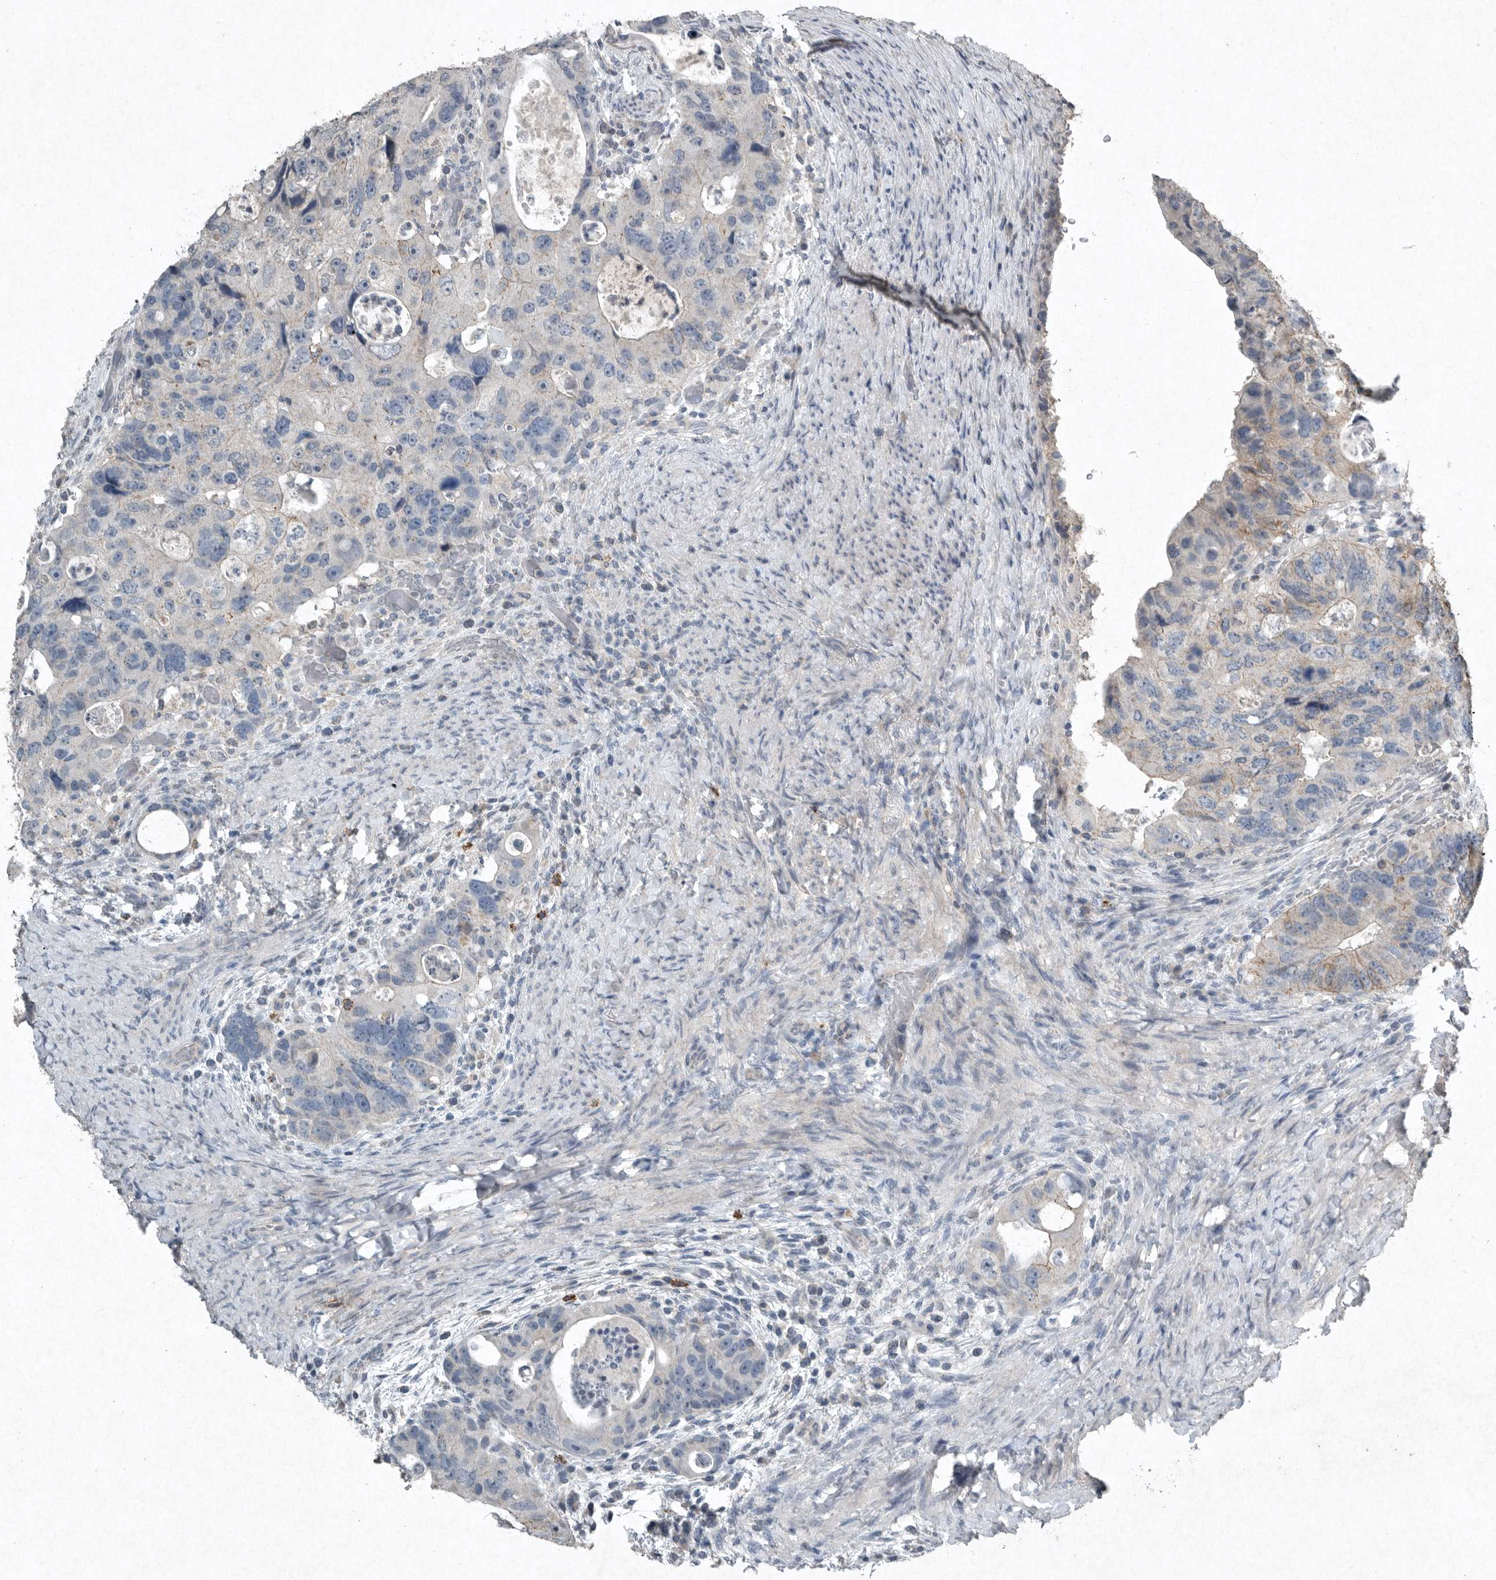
{"staining": {"intensity": "weak", "quantity": "<25%", "location": "cytoplasmic/membranous"}, "tissue": "colorectal cancer", "cell_type": "Tumor cells", "image_type": "cancer", "snomed": [{"axis": "morphology", "description": "Adenocarcinoma, NOS"}, {"axis": "topography", "description": "Rectum"}], "caption": "Photomicrograph shows no protein expression in tumor cells of colorectal cancer (adenocarcinoma) tissue. (DAB immunohistochemistry (IHC), high magnification).", "gene": "IL20", "patient": {"sex": "male", "age": 59}}